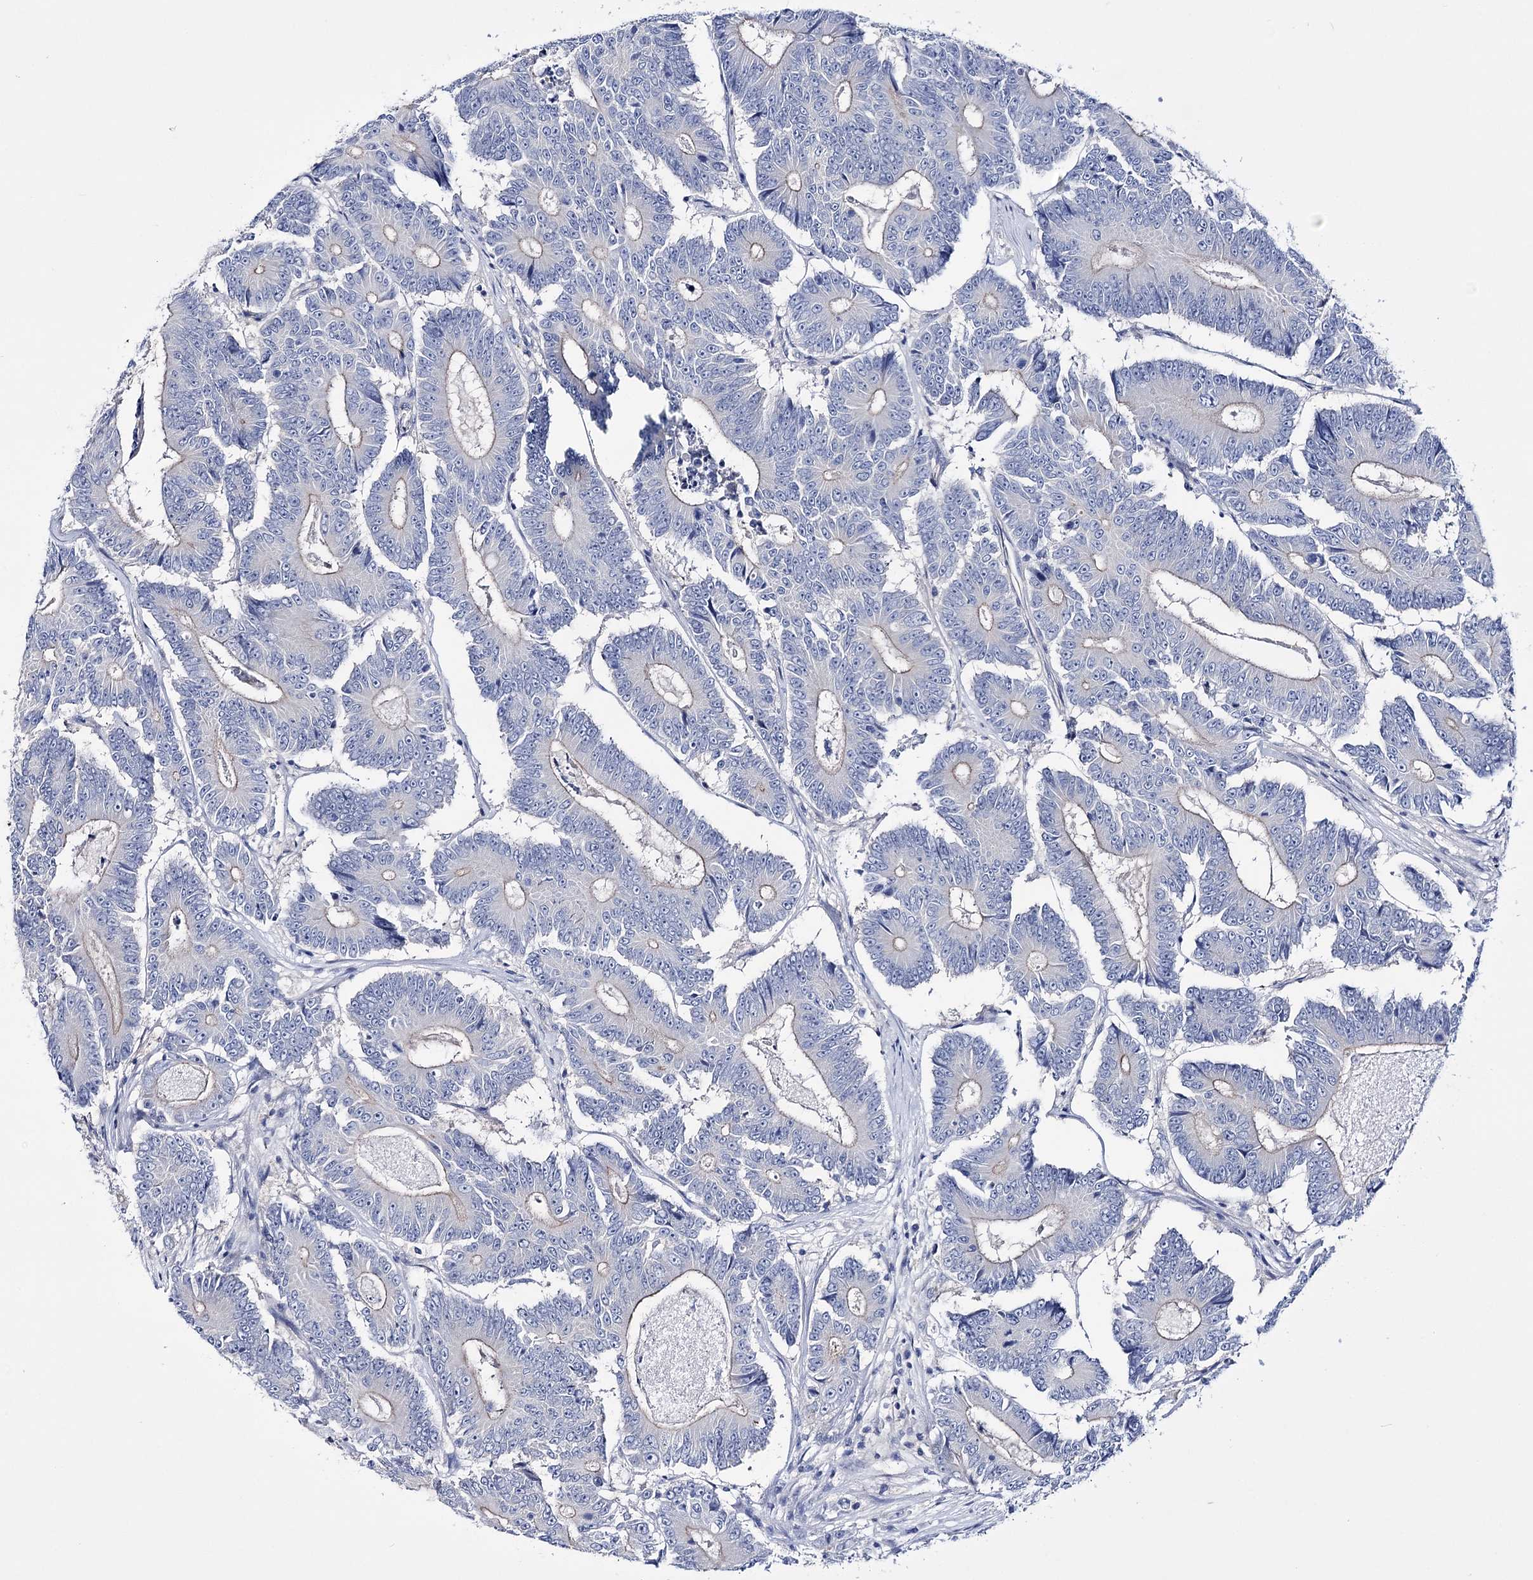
{"staining": {"intensity": "negative", "quantity": "none", "location": "none"}, "tissue": "colorectal cancer", "cell_type": "Tumor cells", "image_type": "cancer", "snomed": [{"axis": "morphology", "description": "Adenocarcinoma, NOS"}, {"axis": "topography", "description": "Colon"}], "caption": "The photomicrograph exhibits no significant staining in tumor cells of colorectal cancer.", "gene": "LRRC34", "patient": {"sex": "male", "age": 83}}